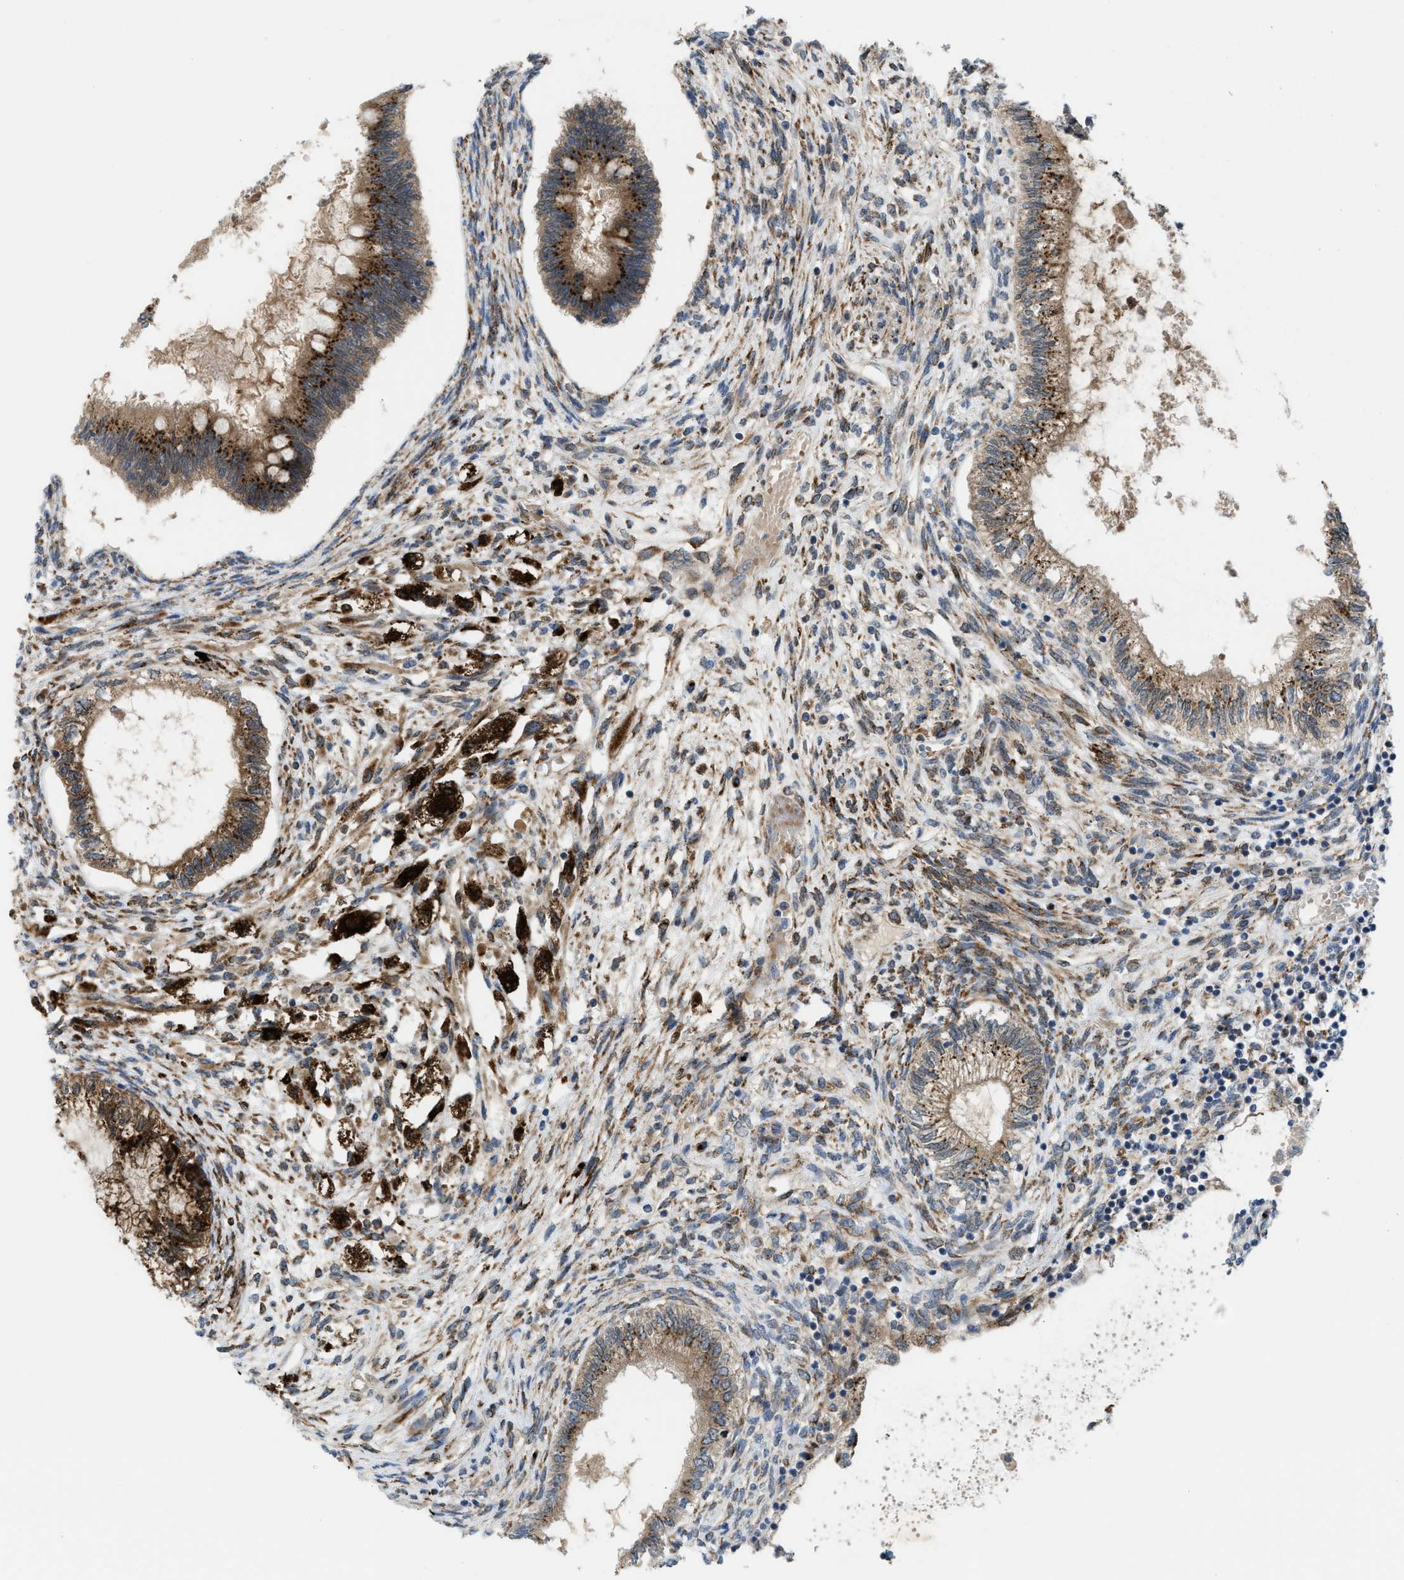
{"staining": {"intensity": "strong", "quantity": ">75%", "location": "cytoplasmic/membranous"}, "tissue": "testis cancer", "cell_type": "Tumor cells", "image_type": "cancer", "snomed": [{"axis": "morphology", "description": "Seminoma, NOS"}, {"axis": "topography", "description": "Testis"}], "caption": "Testis cancer (seminoma) tissue reveals strong cytoplasmic/membranous staining in about >75% of tumor cells, visualized by immunohistochemistry.", "gene": "SLC38A10", "patient": {"sex": "male", "age": 28}}